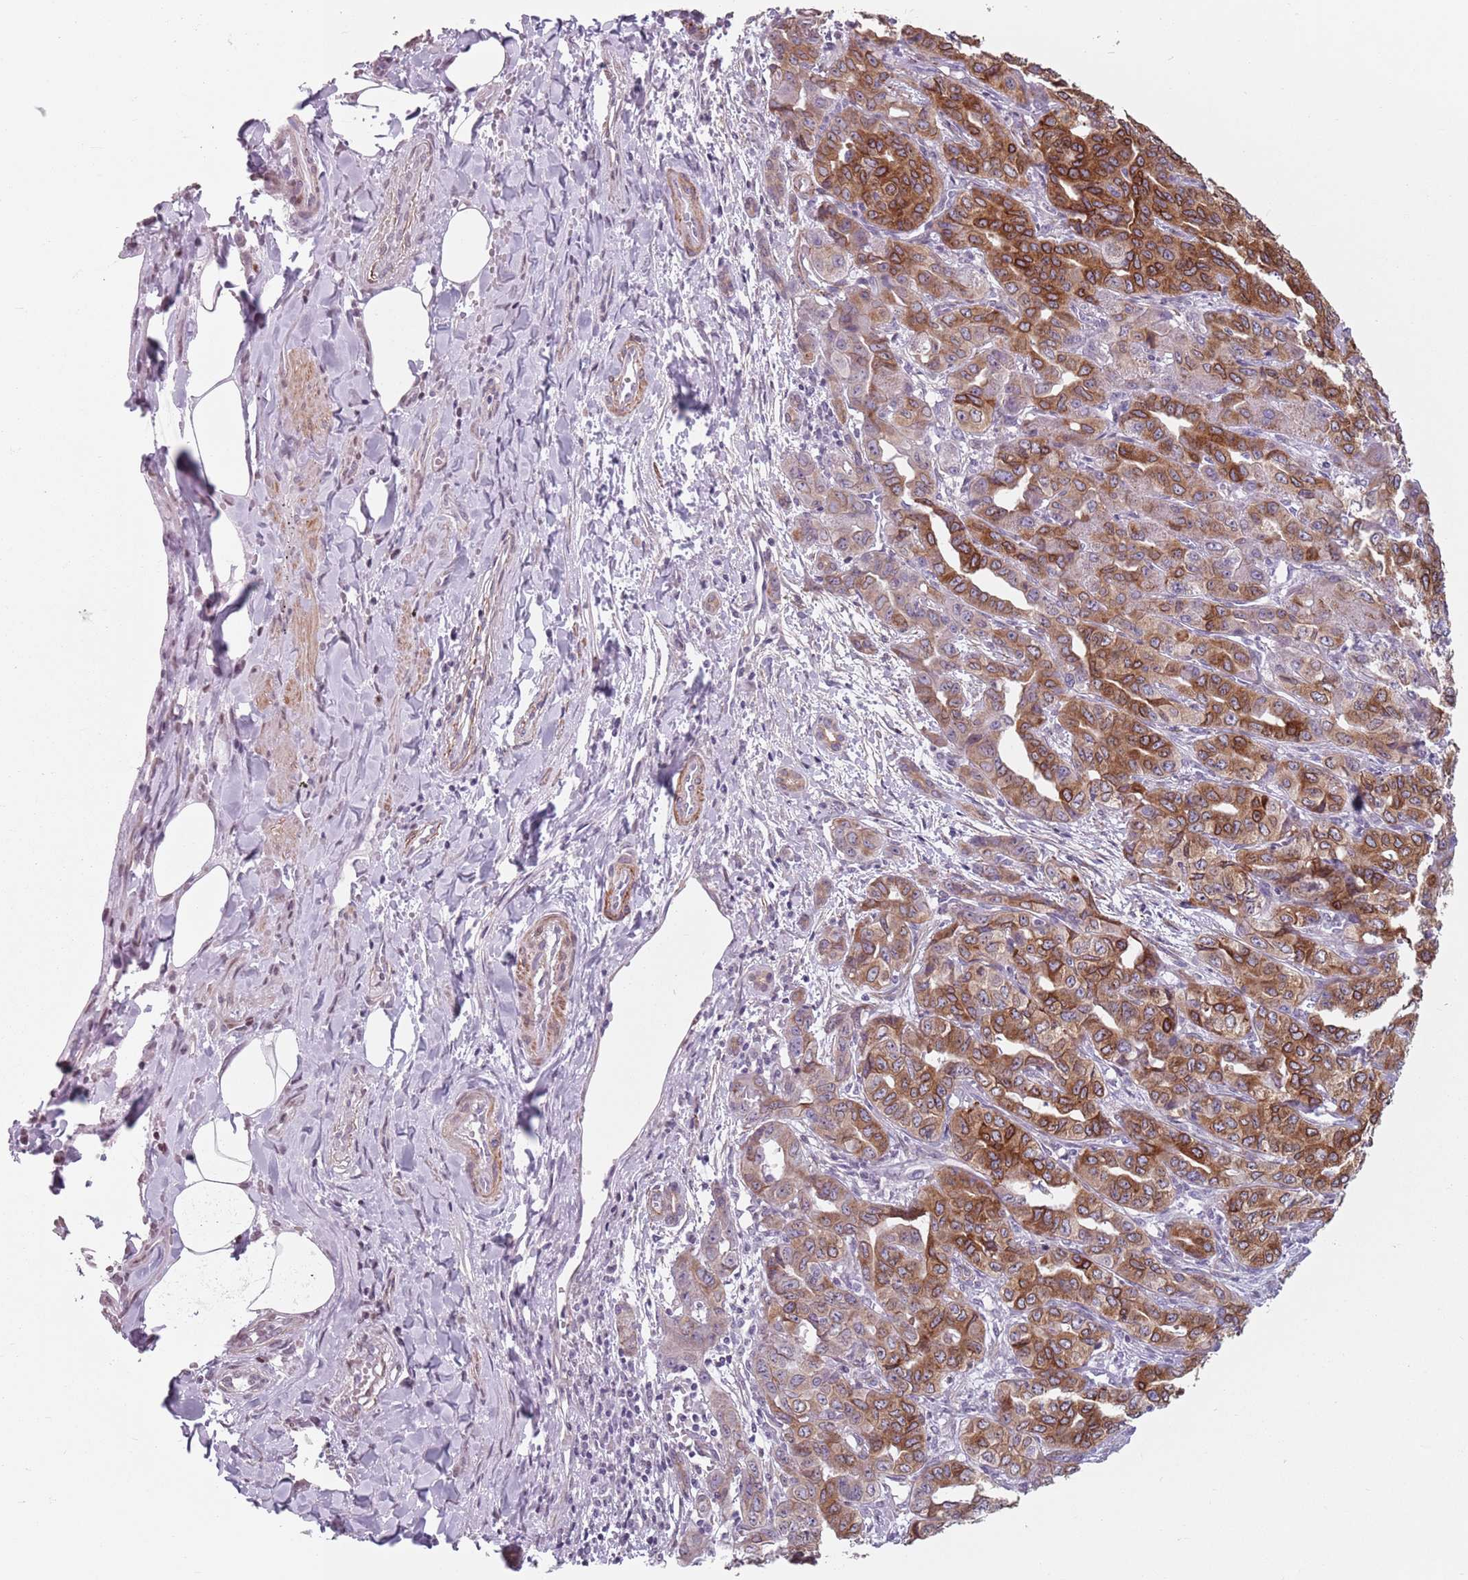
{"staining": {"intensity": "strong", "quantity": "25%-75%", "location": "cytoplasmic/membranous"}, "tissue": "liver cancer", "cell_type": "Tumor cells", "image_type": "cancer", "snomed": [{"axis": "morphology", "description": "Cholangiocarcinoma"}, {"axis": "topography", "description": "Liver"}], "caption": "Strong cytoplasmic/membranous protein staining is seen in about 25%-75% of tumor cells in liver cancer (cholangiocarcinoma).", "gene": "TMC4", "patient": {"sex": "male", "age": 59}}